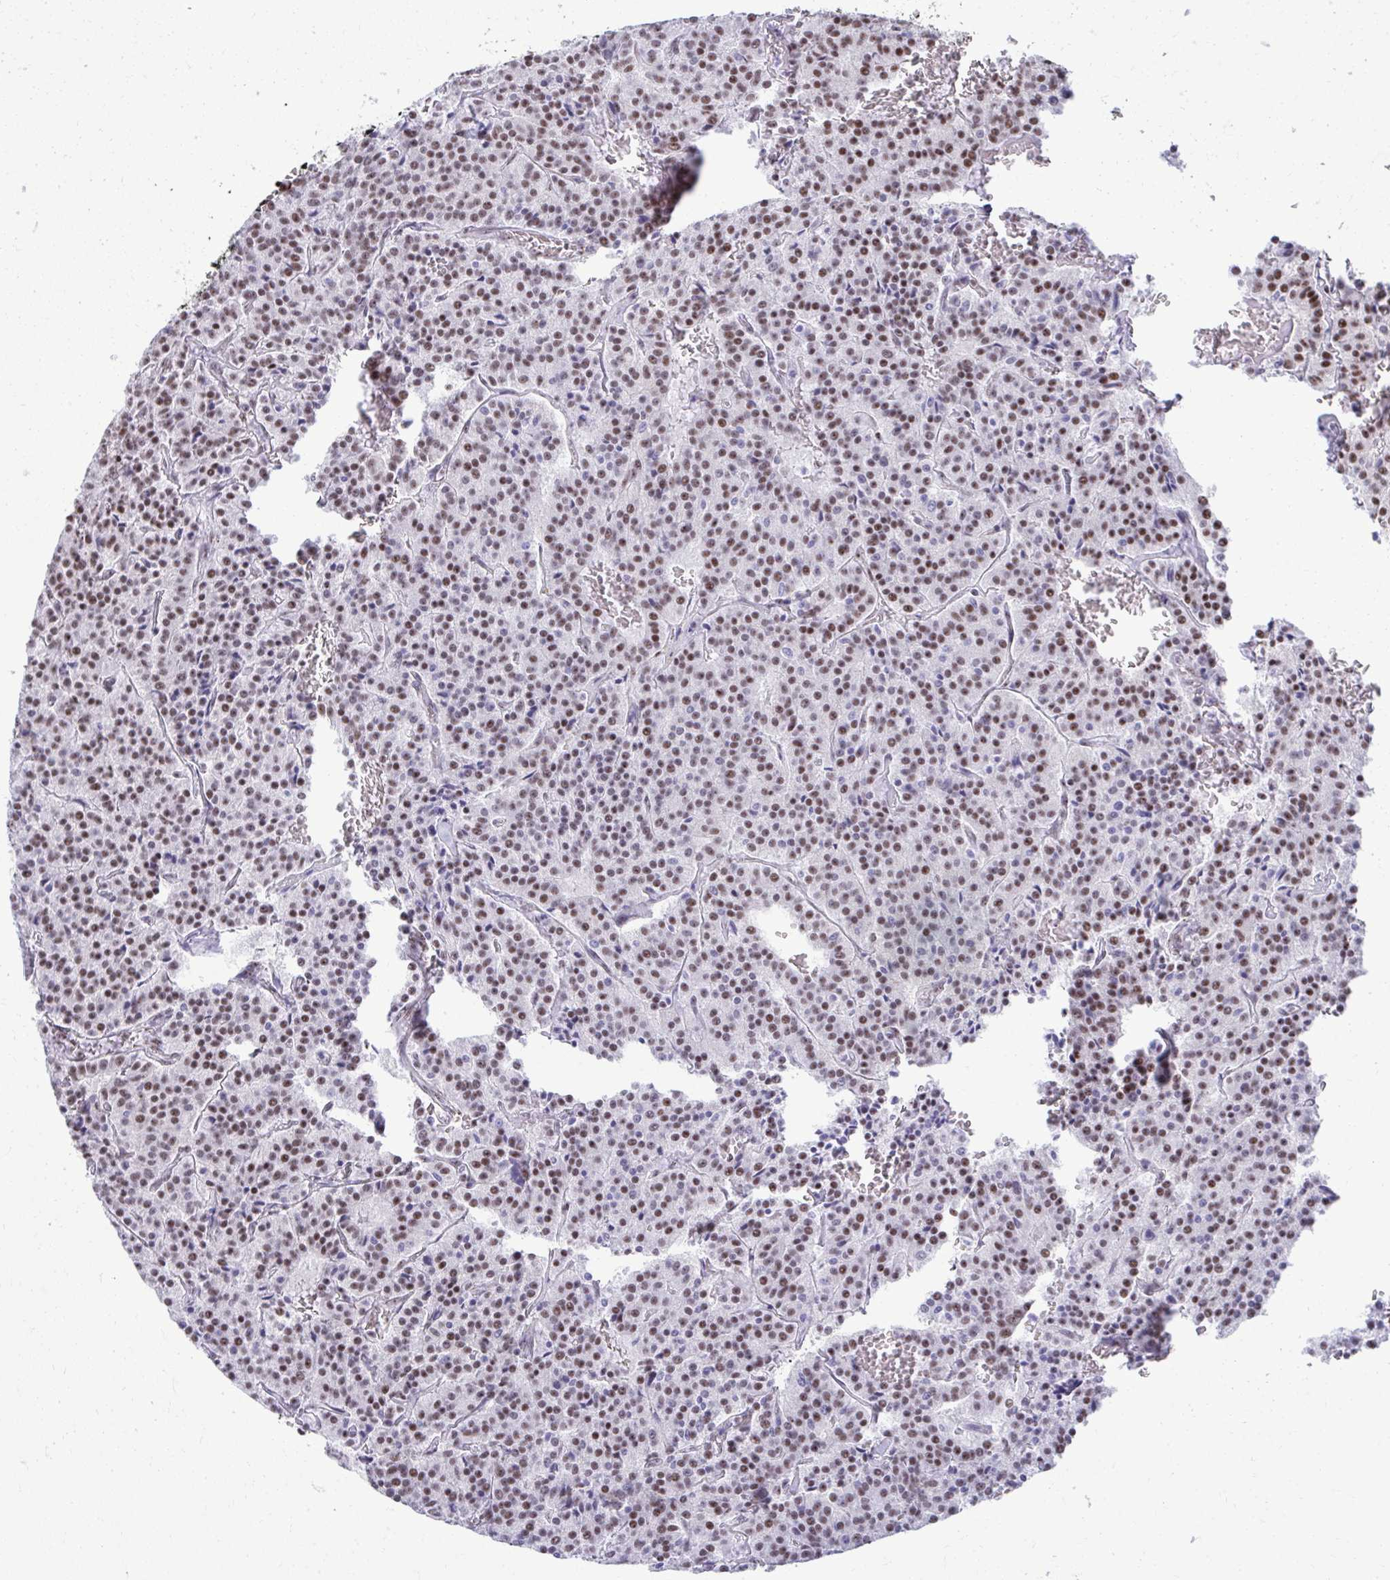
{"staining": {"intensity": "moderate", "quantity": ">75%", "location": "nuclear"}, "tissue": "carcinoid", "cell_type": "Tumor cells", "image_type": "cancer", "snomed": [{"axis": "morphology", "description": "Carcinoid, malignant, NOS"}, {"axis": "topography", "description": "Lung"}], "caption": "Carcinoid tissue shows moderate nuclear staining in approximately >75% of tumor cells, visualized by immunohistochemistry.", "gene": "PELP1", "patient": {"sex": "male", "age": 70}}